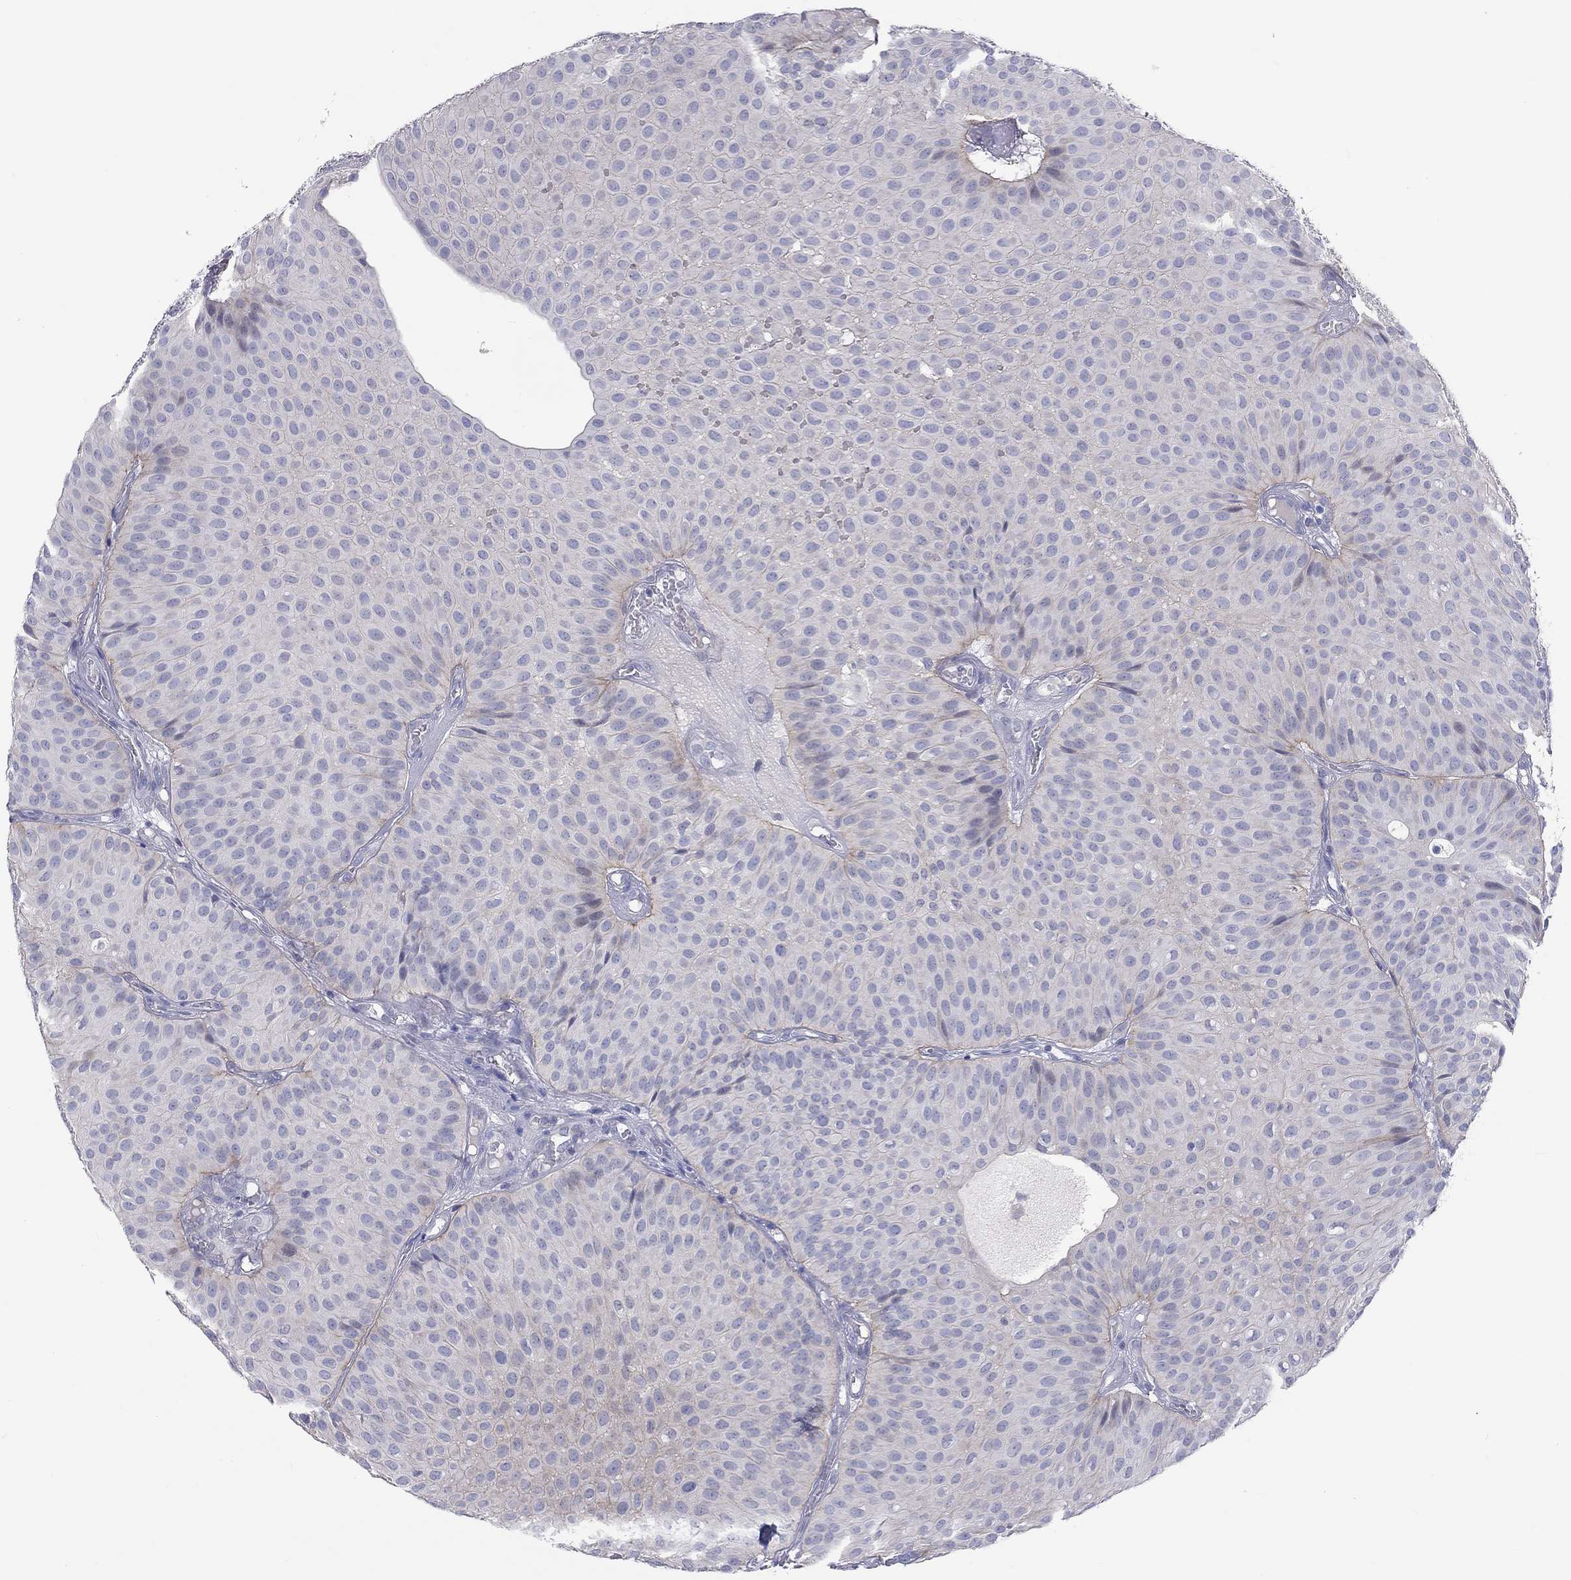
{"staining": {"intensity": "negative", "quantity": "none", "location": "none"}, "tissue": "urothelial cancer", "cell_type": "Tumor cells", "image_type": "cancer", "snomed": [{"axis": "morphology", "description": "Urothelial carcinoma, Low grade"}, {"axis": "topography", "description": "Urinary bladder"}], "caption": "Urothelial cancer was stained to show a protein in brown. There is no significant expression in tumor cells.", "gene": "ST7L", "patient": {"sex": "male", "age": 64}}